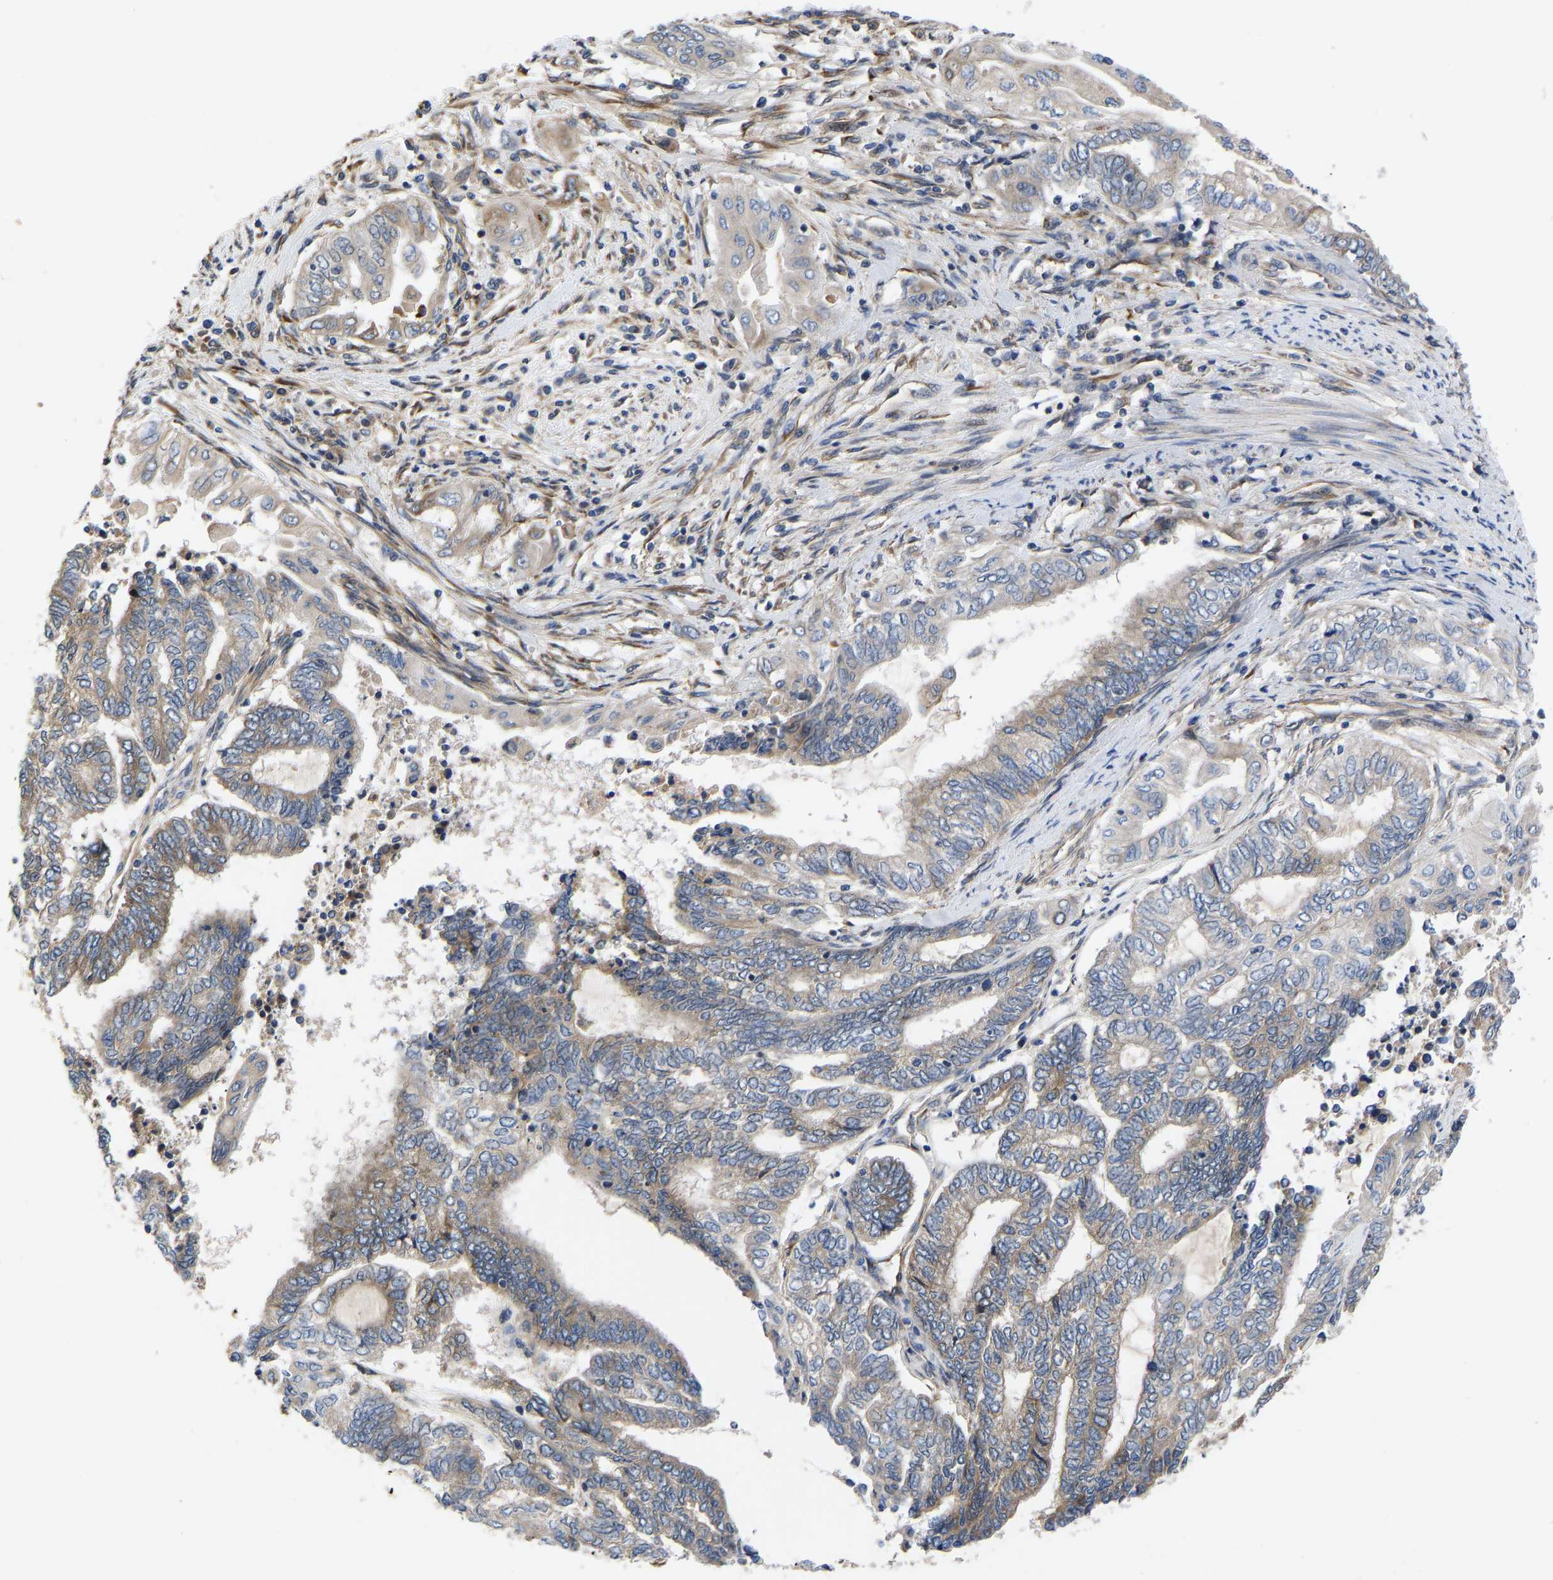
{"staining": {"intensity": "weak", "quantity": ">75%", "location": "cytoplasmic/membranous"}, "tissue": "endometrial cancer", "cell_type": "Tumor cells", "image_type": "cancer", "snomed": [{"axis": "morphology", "description": "Adenocarcinoma, NOS"}, {"axis": "topography", "description": "Uterus"}, {"axis": "topography", "description": "Endometrium"}], "caption": "A micrograph of endometrial cancer stained for a protein shows weak cytoplasmic/membranous brown staining in tumor cells.", "gene": "FRRS1", "patient": {"sex": "female", "age": 70}}